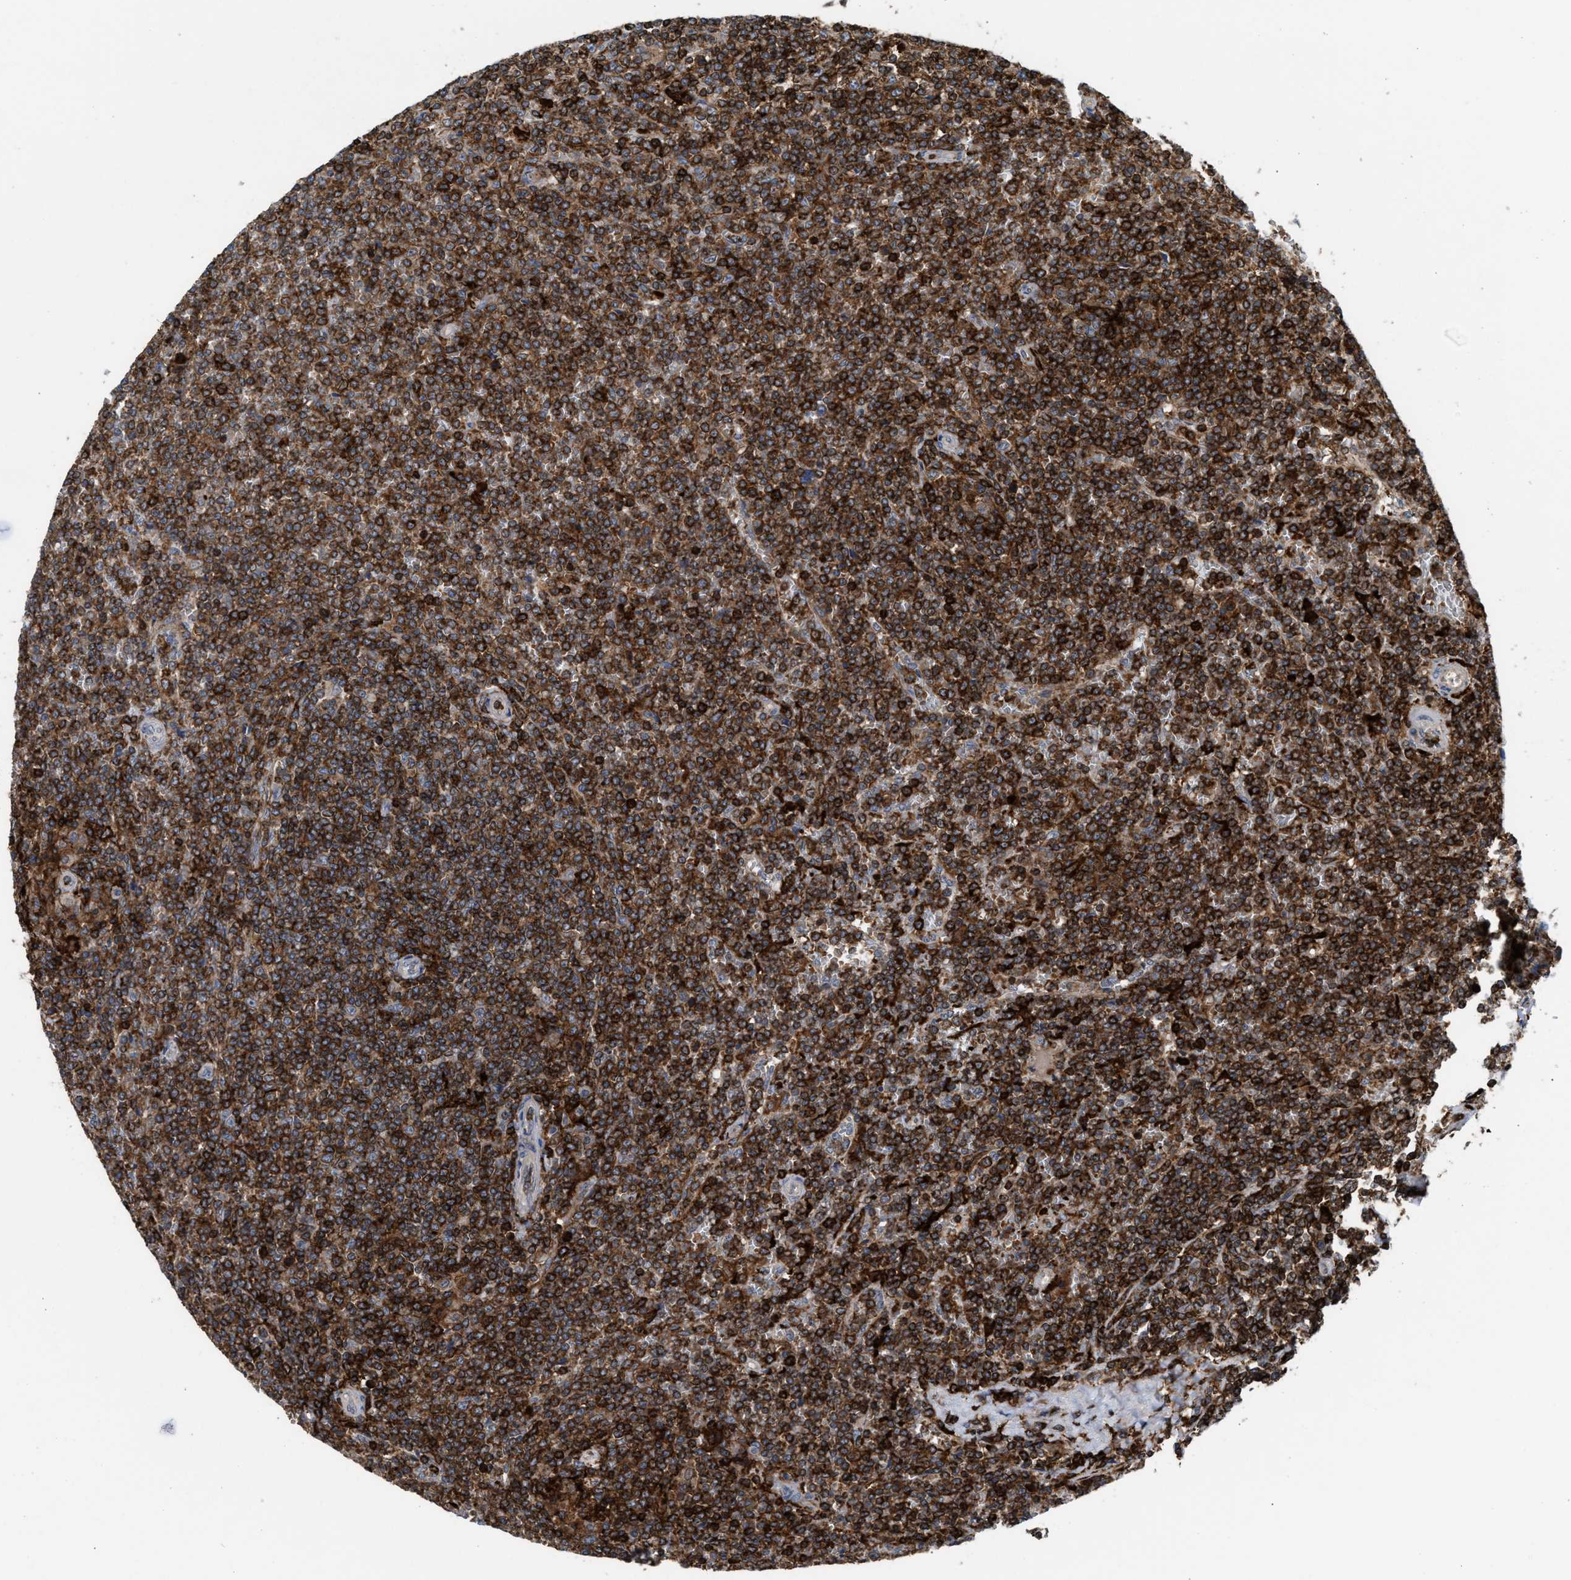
{"staining": {"intensity": "strong", "quantity": ">75%", "location": "cytoplasmic/membranous"}, "tissue": "lymphoma", "cell_type": "Tumor cells", "image_type": "cancer", "snomed": [{"axis": "morphology", "description": "Malignant lymphoma, non-Hodgkin's type, Low grade"}, {"axis": "topography", "description": "Spleen"}], "caption": "High-power microscopy captured an immunohistochemistry (IHC) micrograph of lymphoma, revealing strong cytoplasmic/membranous positivity in approximately >75% of tumor cells.", "gene": "PTPRE", "patient": {"sex": "female", "age": 19}}